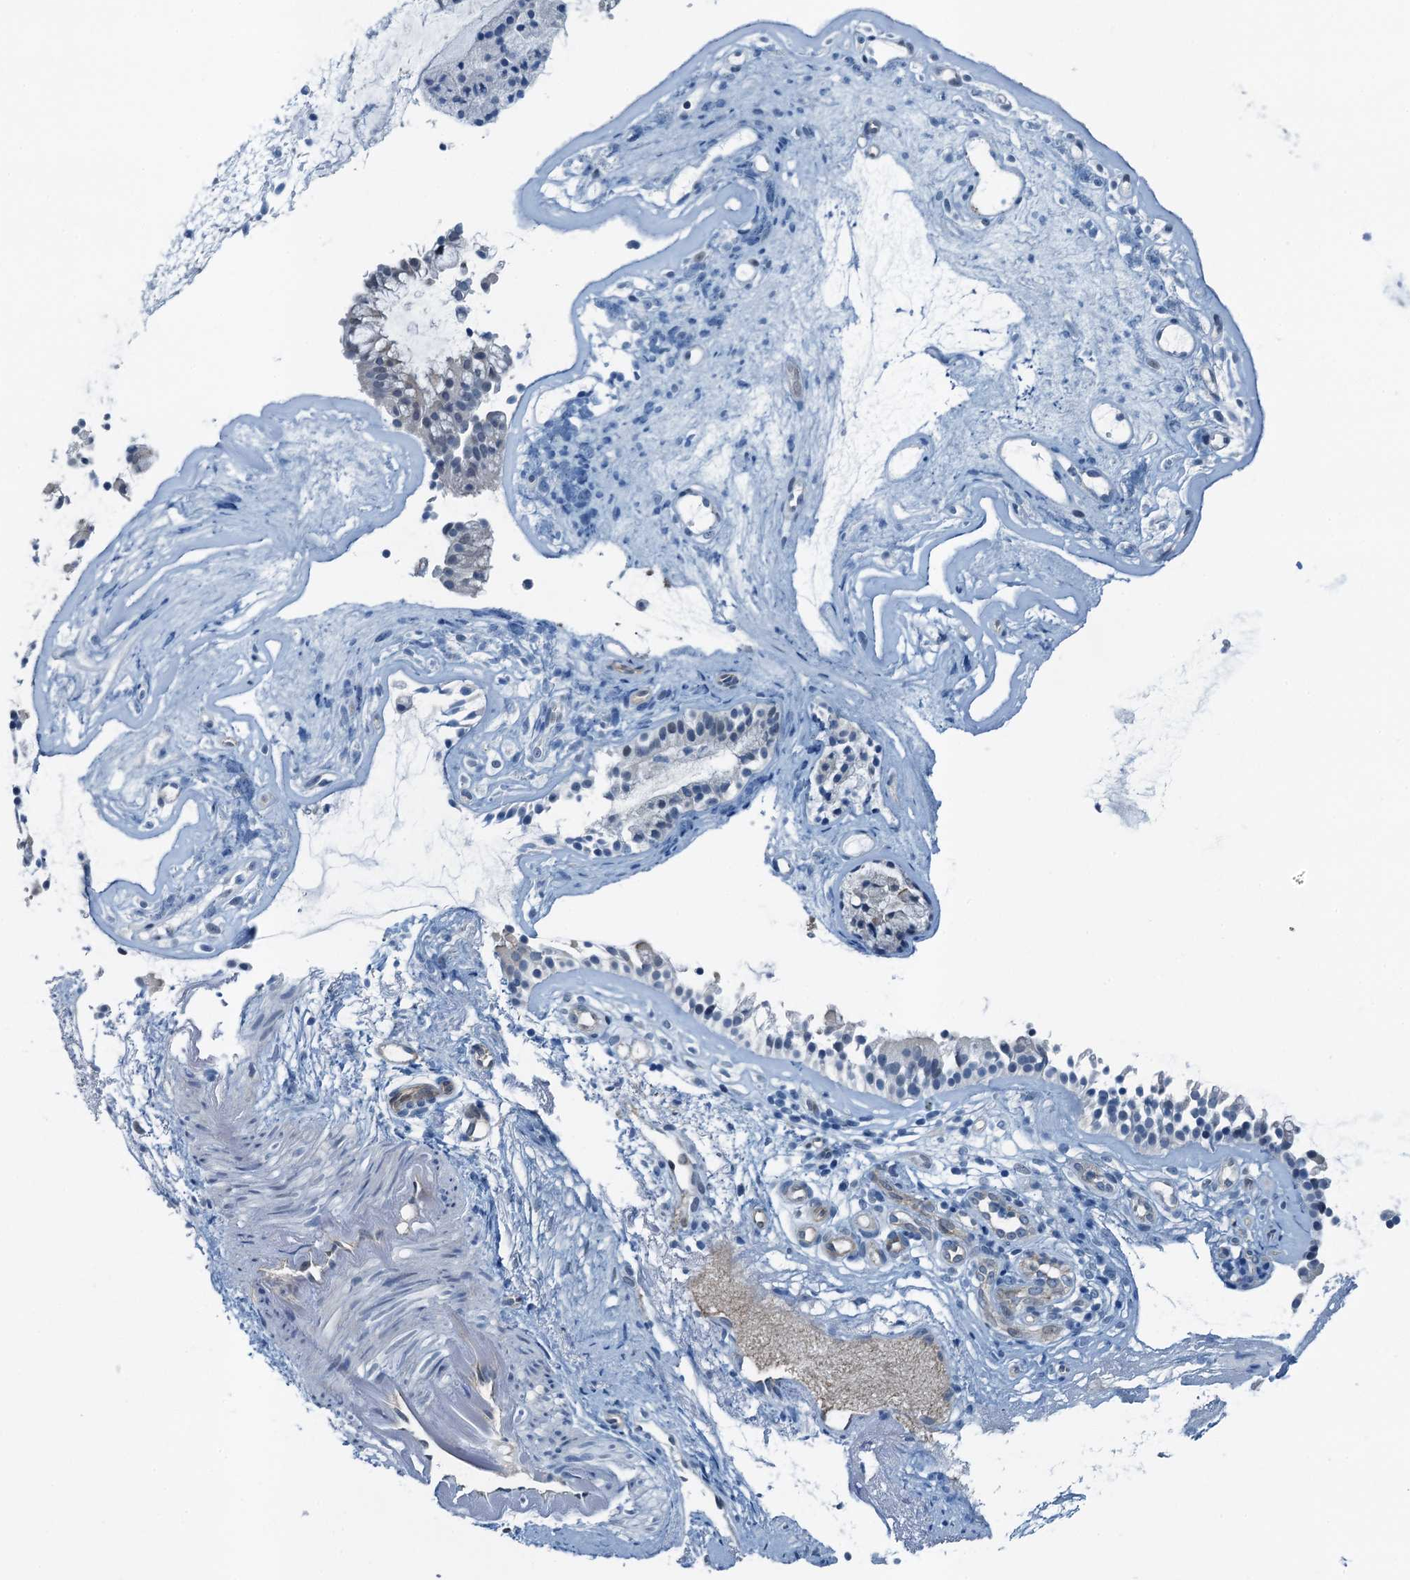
{"staining": {"intensity": "negative", "quantity": "none", "location": "none"}, "tissue": "nasopharynx", "cell_type": "Respiratory epithelial cells", "image_type": "normal", "snomed": [{"axis": "morphology", "description": "Normal tissue, NOS"}, {"axis": "topography", "description": "Nasopharynx"}], "caption": "This image is of benign nasopharynx stained with immunohistochemistry to label a protein in brown with the nuclei are counter-stained blue. There is no staining in respiratory epithelial cells. The staining was performed using DAB (3,3'-diaminobenzidine) to visualize the protein expression in brown, while the nuclei were stained in blue with hematoxylin (Magnification: 20x).", "gene": "GFOD2", "patient": {"sex": "female", "age": 39}}